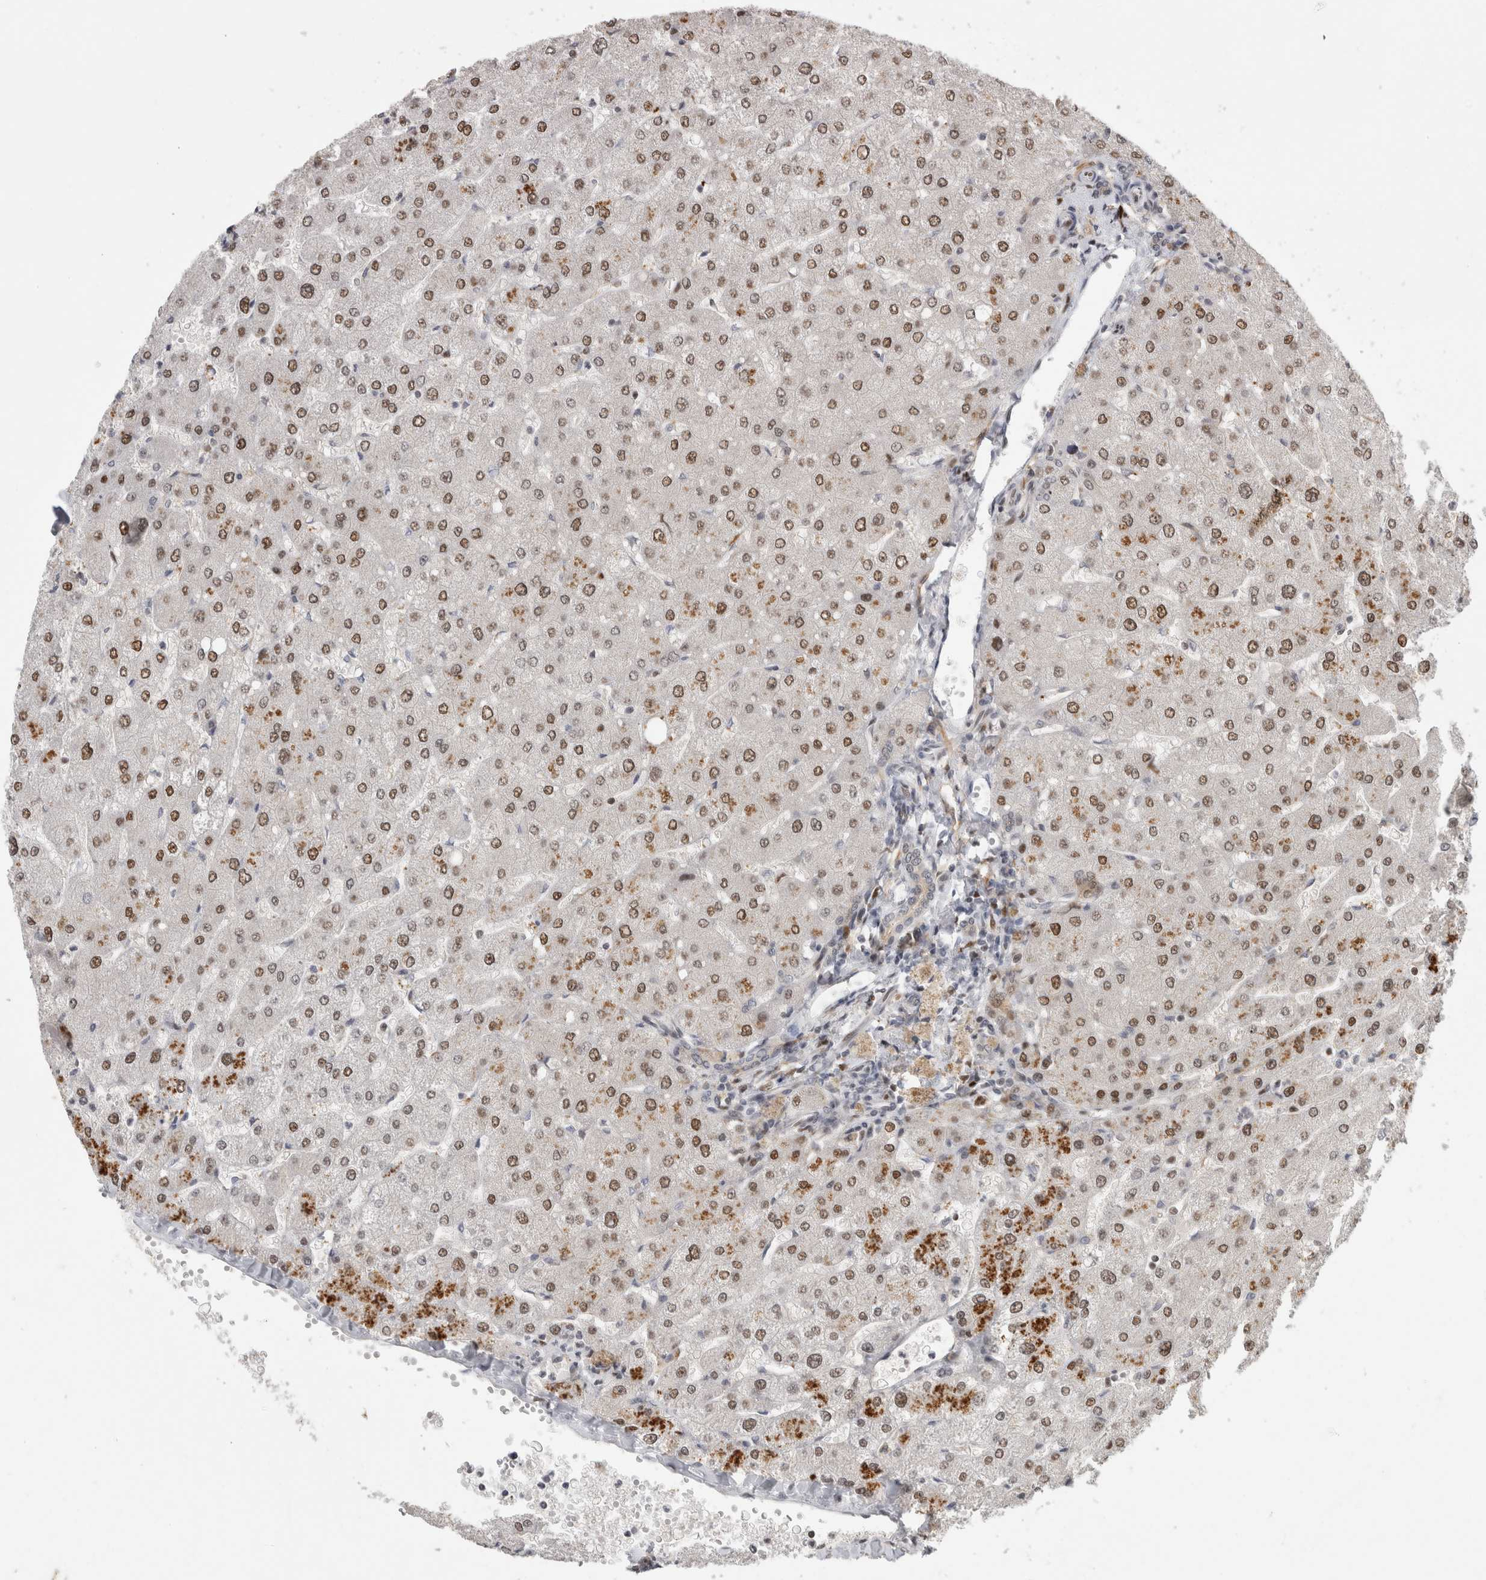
{"staining": {"intensity": "negative", "quantity": "none", "location": "none"}, "tissue": "liver", "cell_type": "Cholangiocytes", "image_type": "normal", "snomed": [{"axis": "morphology", "description": "Normal tissue, NOS"}, {"axis": "topography", "description": "Liver"}], "caption": "This image is of normal liver stained with immunohistochemistry to label a protein in brown with the nuclei are counter-stained blue. There is no positivity in cholangiocytes.", "gene": "SRARP", "patient": {"sex": "male", "age": 55}}